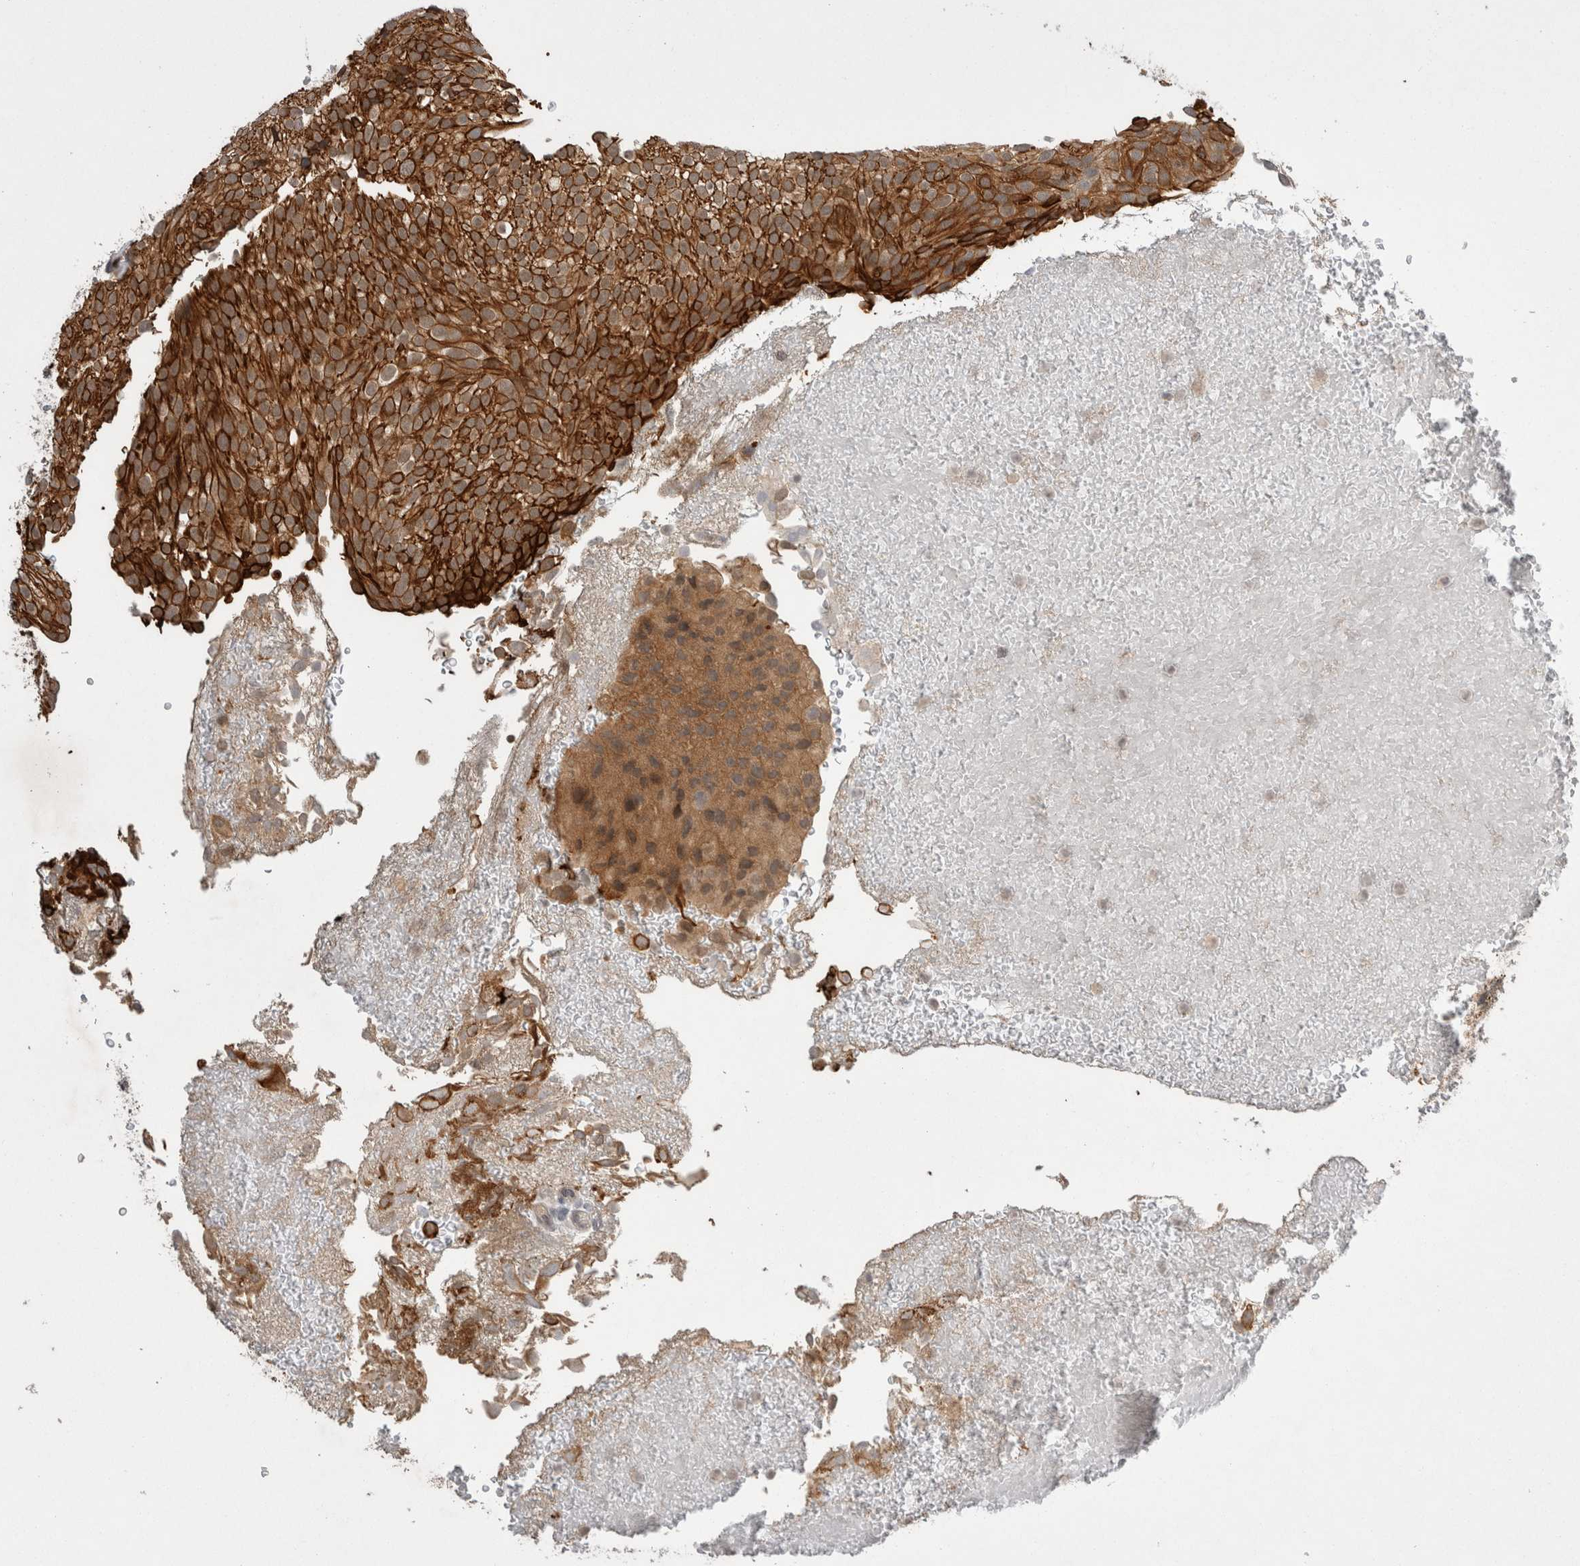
{"staining": {"intensity": "strong", "quantity": ">75%", "location": "cytoplasmic/membranous"}, "tissue": "urothelial cancer", "cell_type": "Tumor cells", "image_type": "cancer", "snomed": [{"axis": "morphology", "description": "Urothelial carcinoma, Low grade"}, {"axis": "topography", "description": "Urinary bladder"}], "caption": "Human urothelial cancer stained with a brown dye displays strong cytoplasmic/membranous positive expression in approximately >75% of tumor cells.", "gene": "ZNF341", "patient": {"sex": "male", "age": 78}}